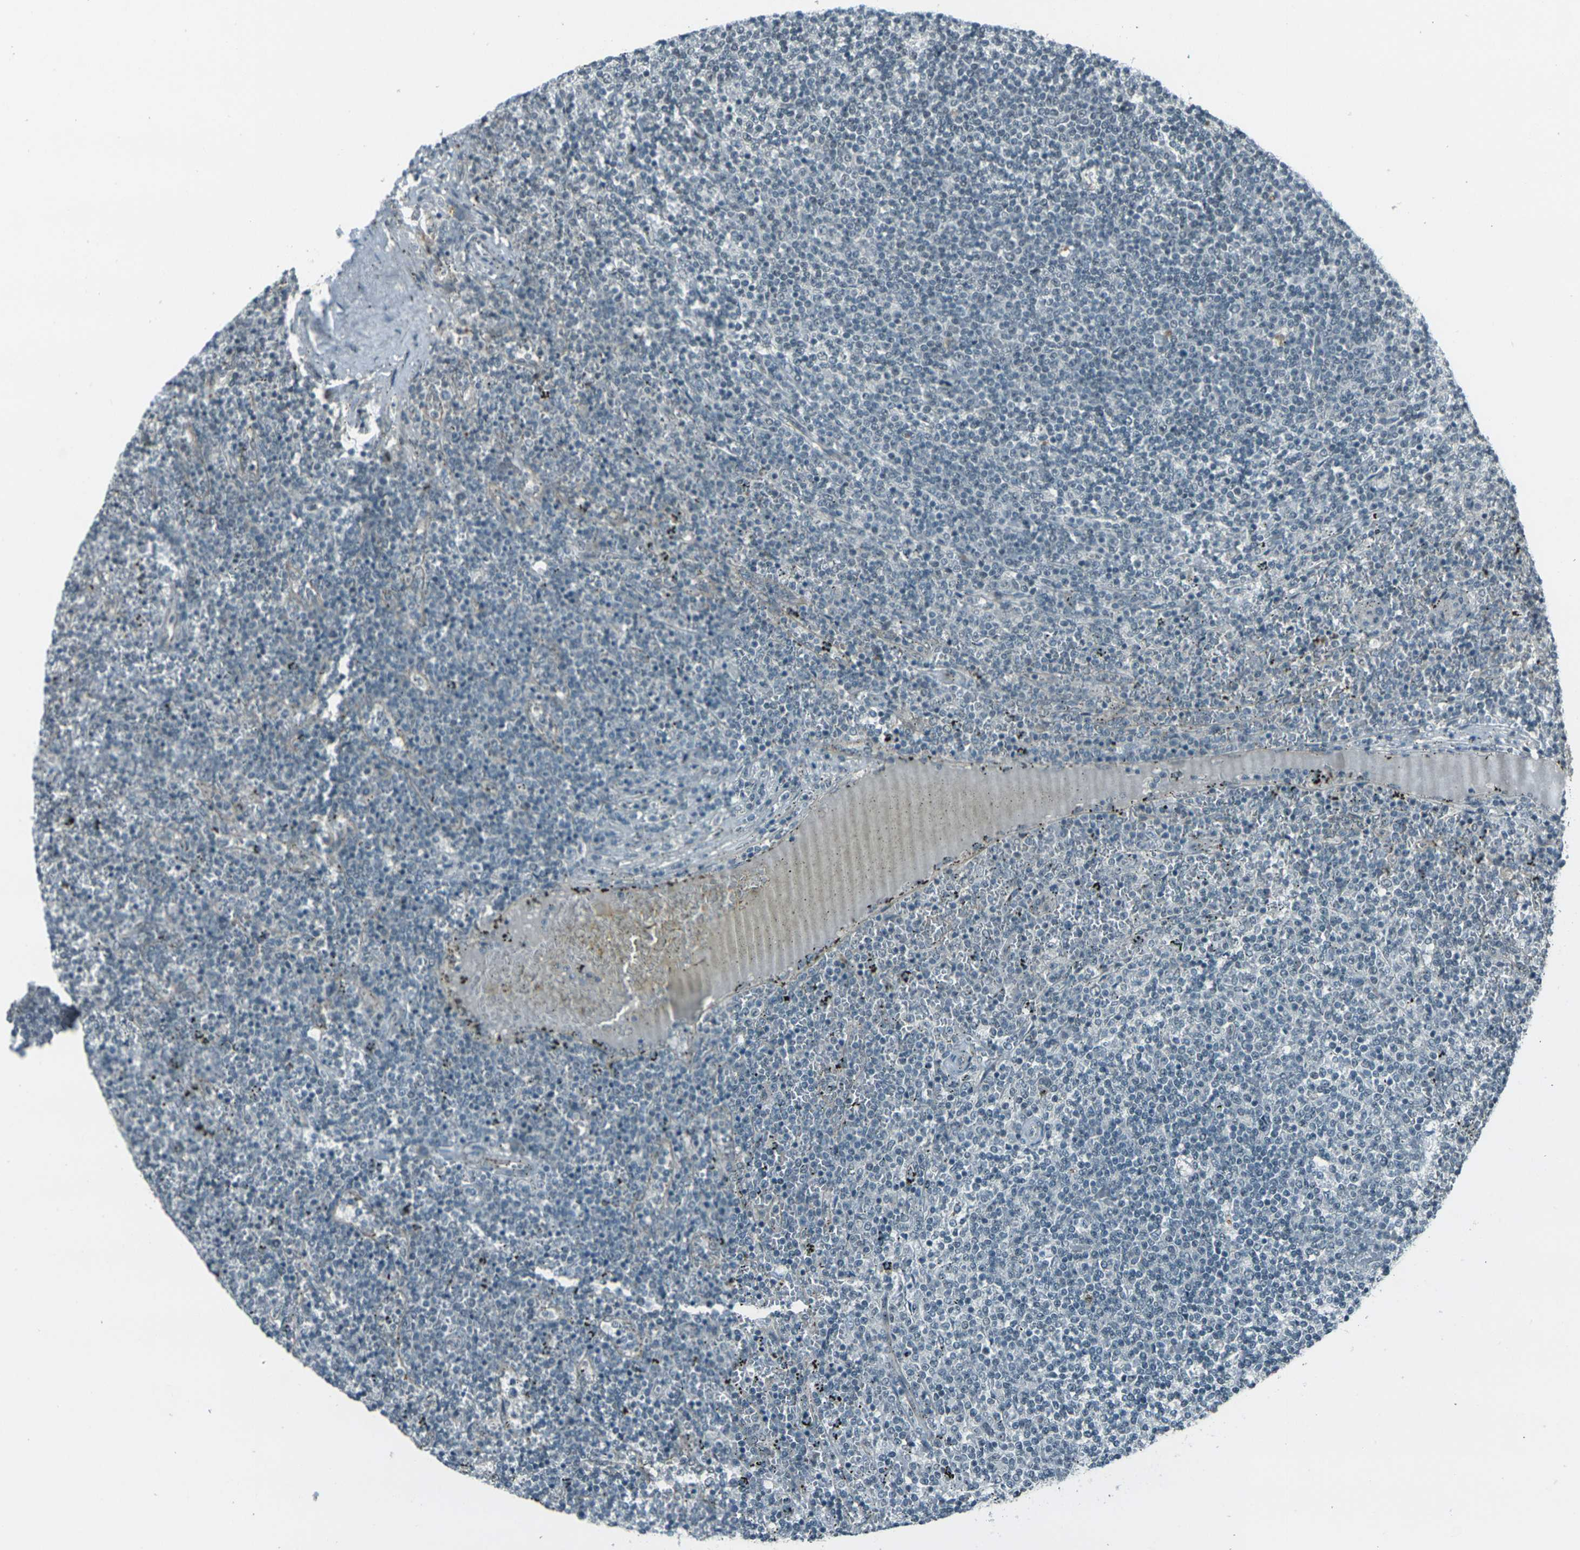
{"staining": {"intensity": "negative", "quantity": "none", "location": "none"}, "tissue": "lymphoma", "cell_type": "Tumor cells", "image_type": "cancer", "snomed": [{"axis": "morphology", "description": "Malignant lymphoma, non-Hodgkin's type, Low grade"}, {"axis": "topography", "description": "Spleen"}], "caption": "There is no significant expression in tumor cells of malignant lymphoma, non-Hodgkin's type (low-grade).", "gene": "GPR19", "patient": {"sex": "female", "age": 50}}